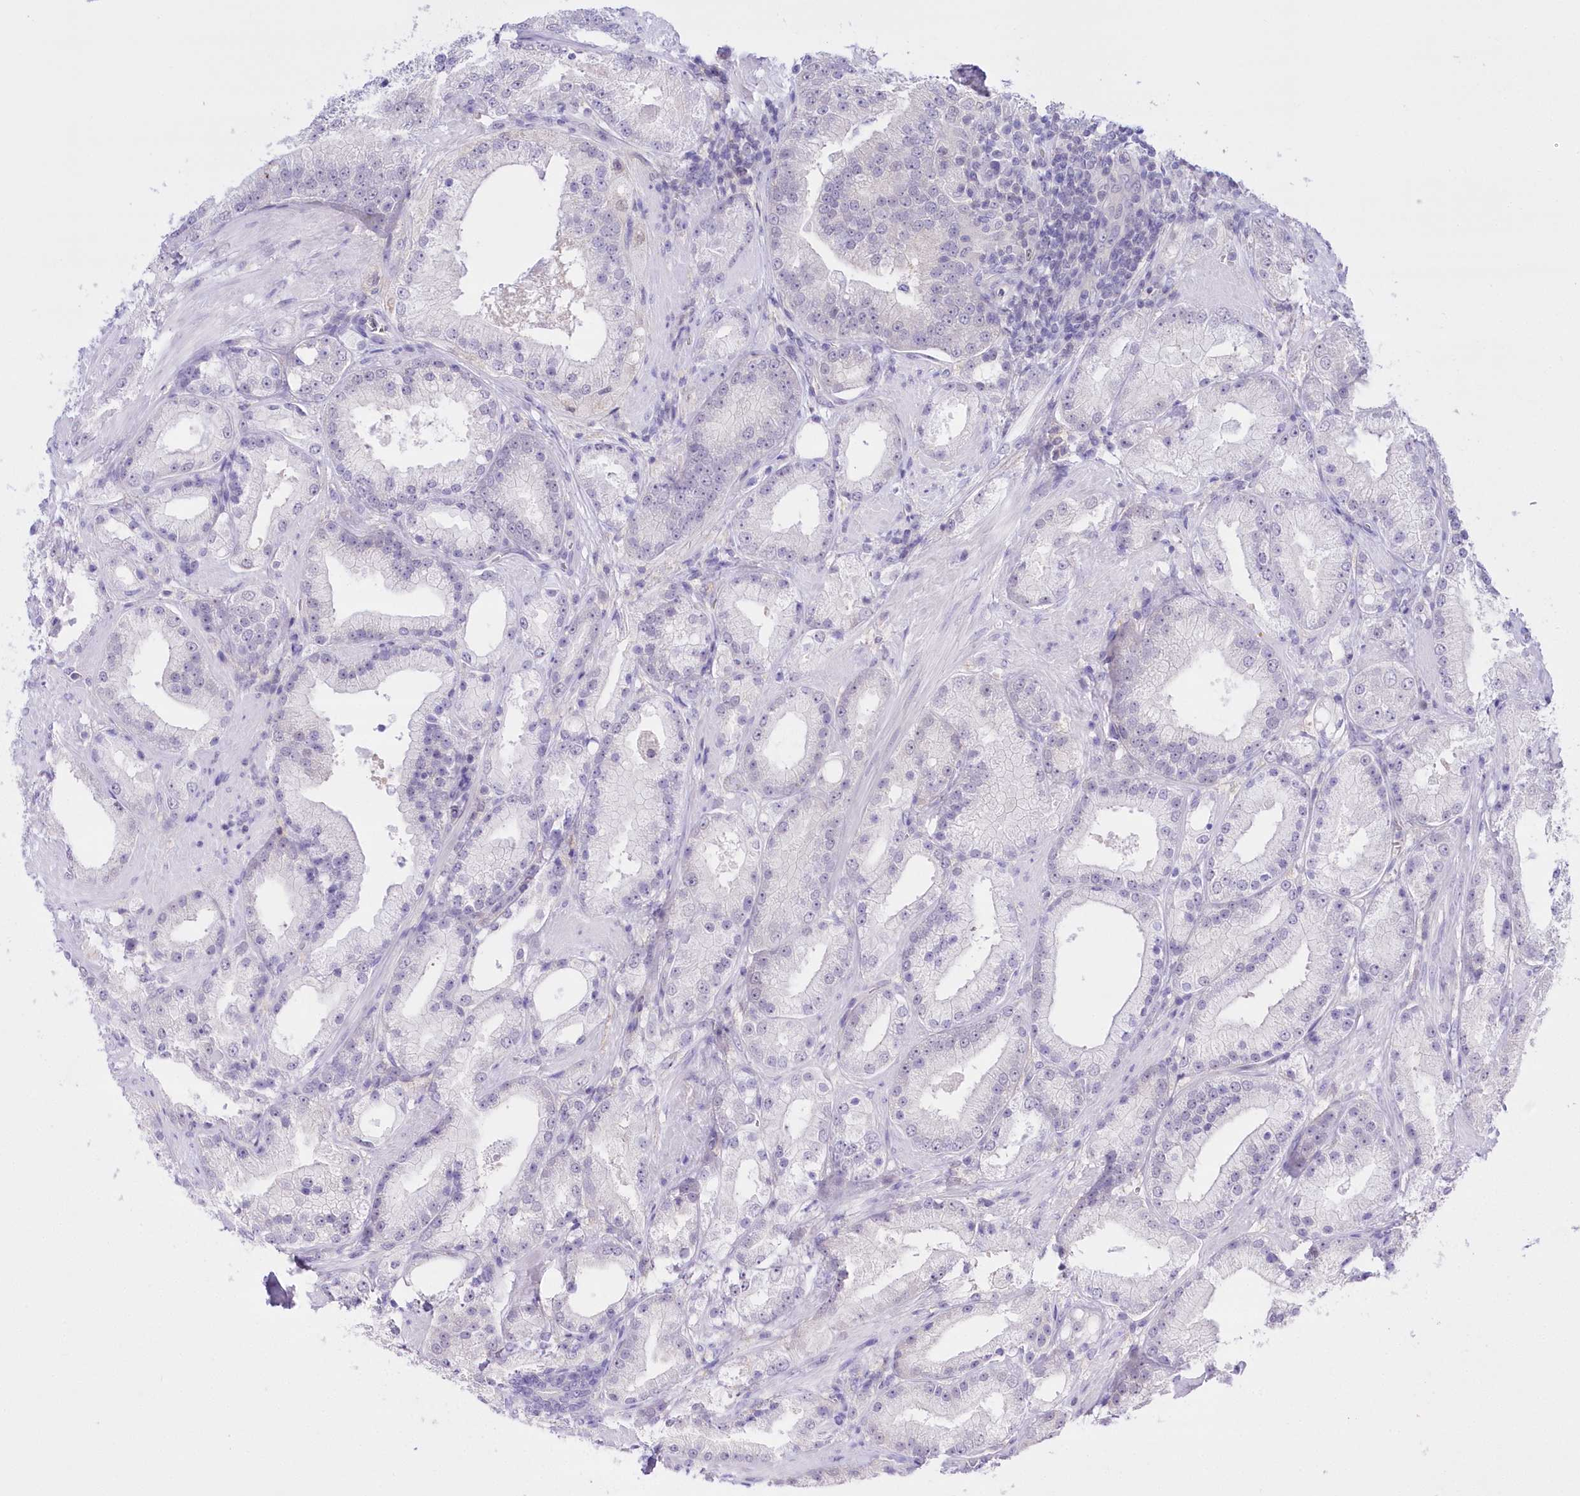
{"staining": {"intensity": "negative", "quantity": "none", "location": "none"}, "tissue": "prostate cancer", "cell_type": "Tumor cells", "image_type": "cancer", "snomed": [{"axis": "morphology", "description": "Adenocarcinoma, Low grade"}, {"axis": "topography", "description": "Prostate"}], "caption": "Human prostate cancer (low-grade adenocarcinoma) stained for a protein using immunohistochemistry (IHC) exhibits no staining in tumor cells.", "gene": "UBA6", "patient": {"sex": "male", "age": 67}}